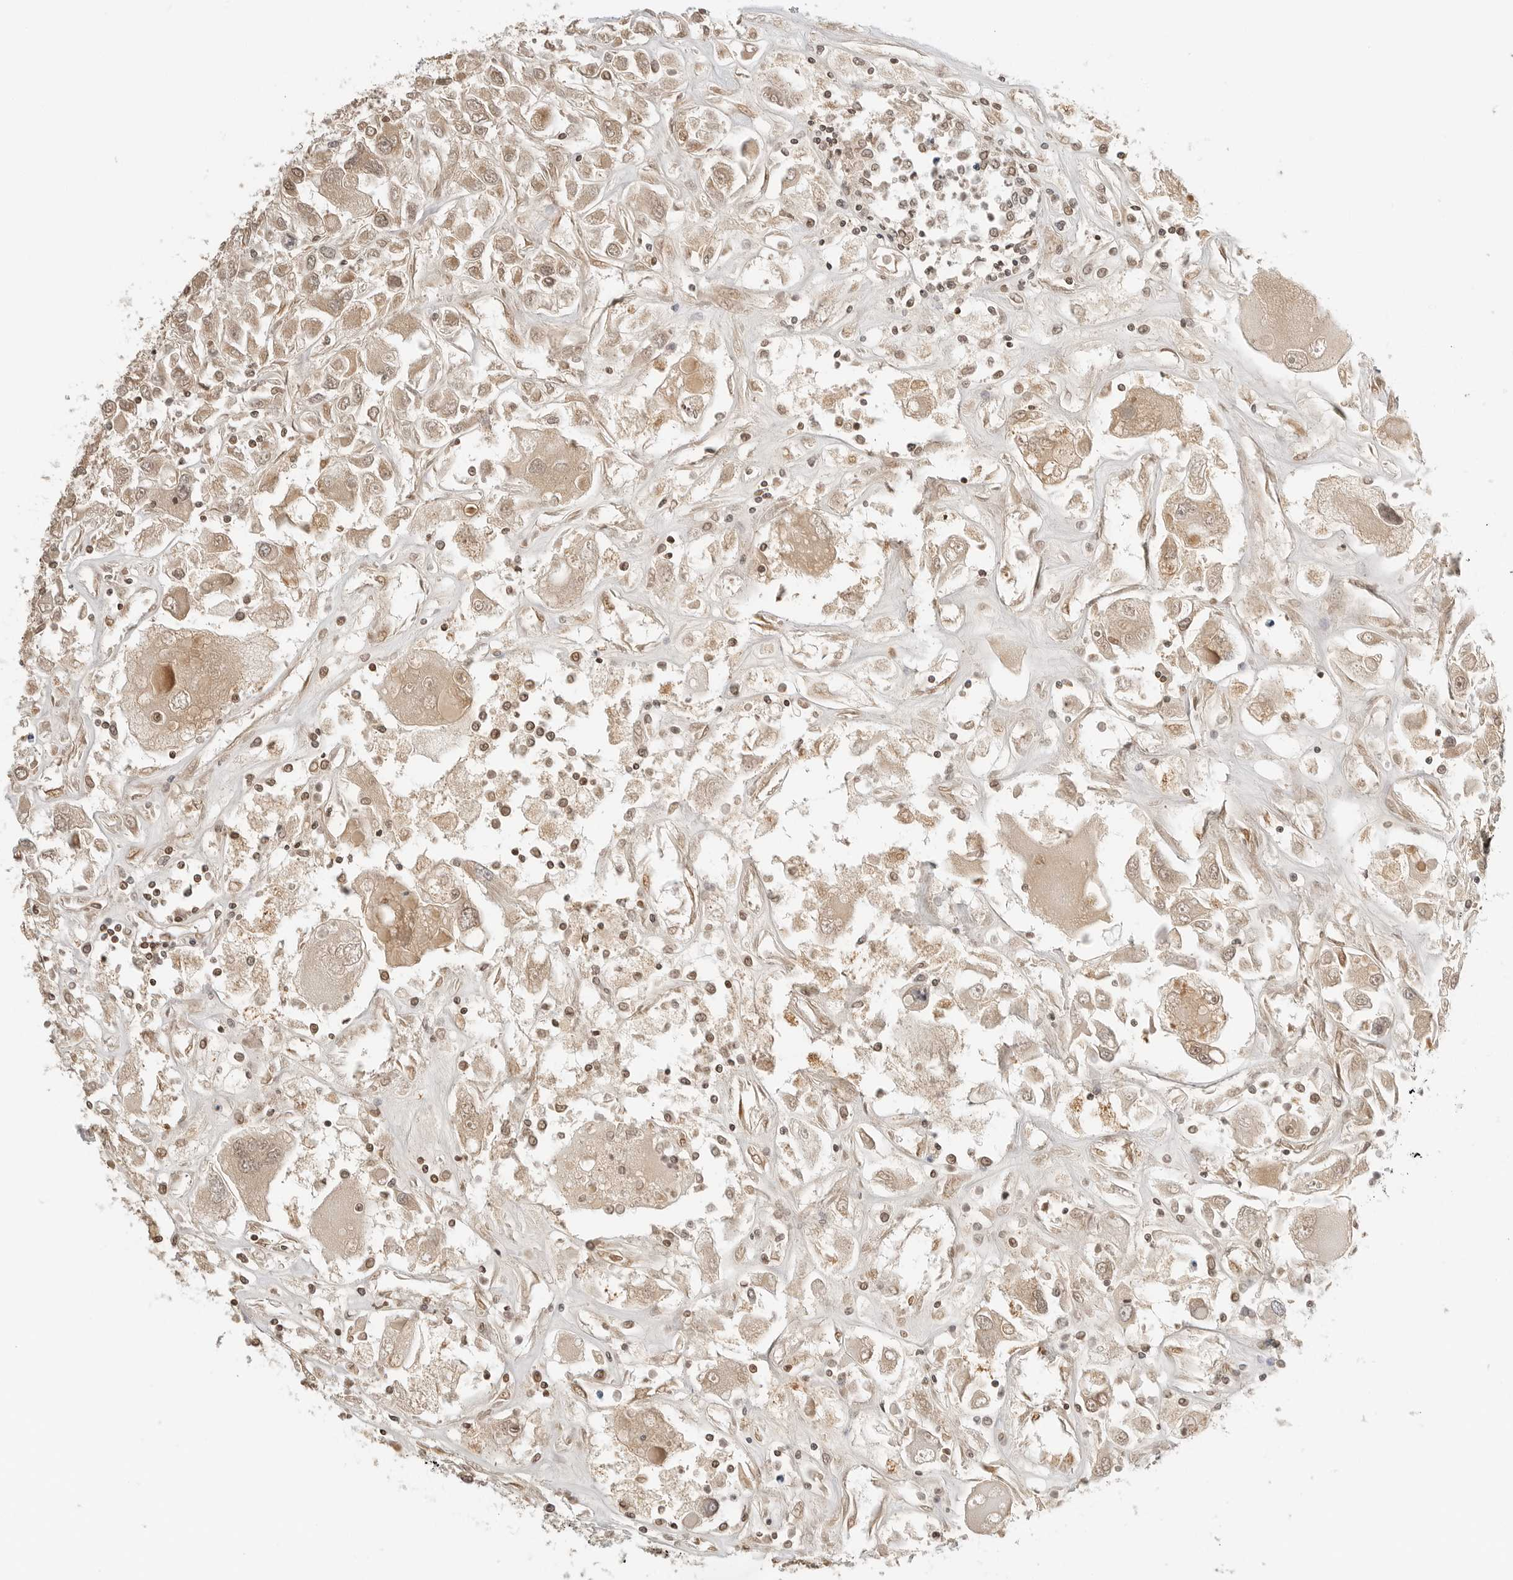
{"staining": {"intensity": "moderate", "quantity": ">75%", "location": "cytoplasmic/membranous,nuclear"}, "tissue": "renal cancer", "cell_type": "Tumor cells", "image_type": "cancer", "snomed": [{"axis": "morphology", "description": "Adenocarcinoma, NOS"}, {"axis": "topography", "description": "Kidney"}], "caption": "Approximately >75% of tumor cells in adenocarcinoma (renal) show moderate cytoplasmic/membranous and nuclear protein positivity as visualized by brown immunohistochemical staining.", "gene": "POLH", "patient": {"sex": "female", "age": 52}}